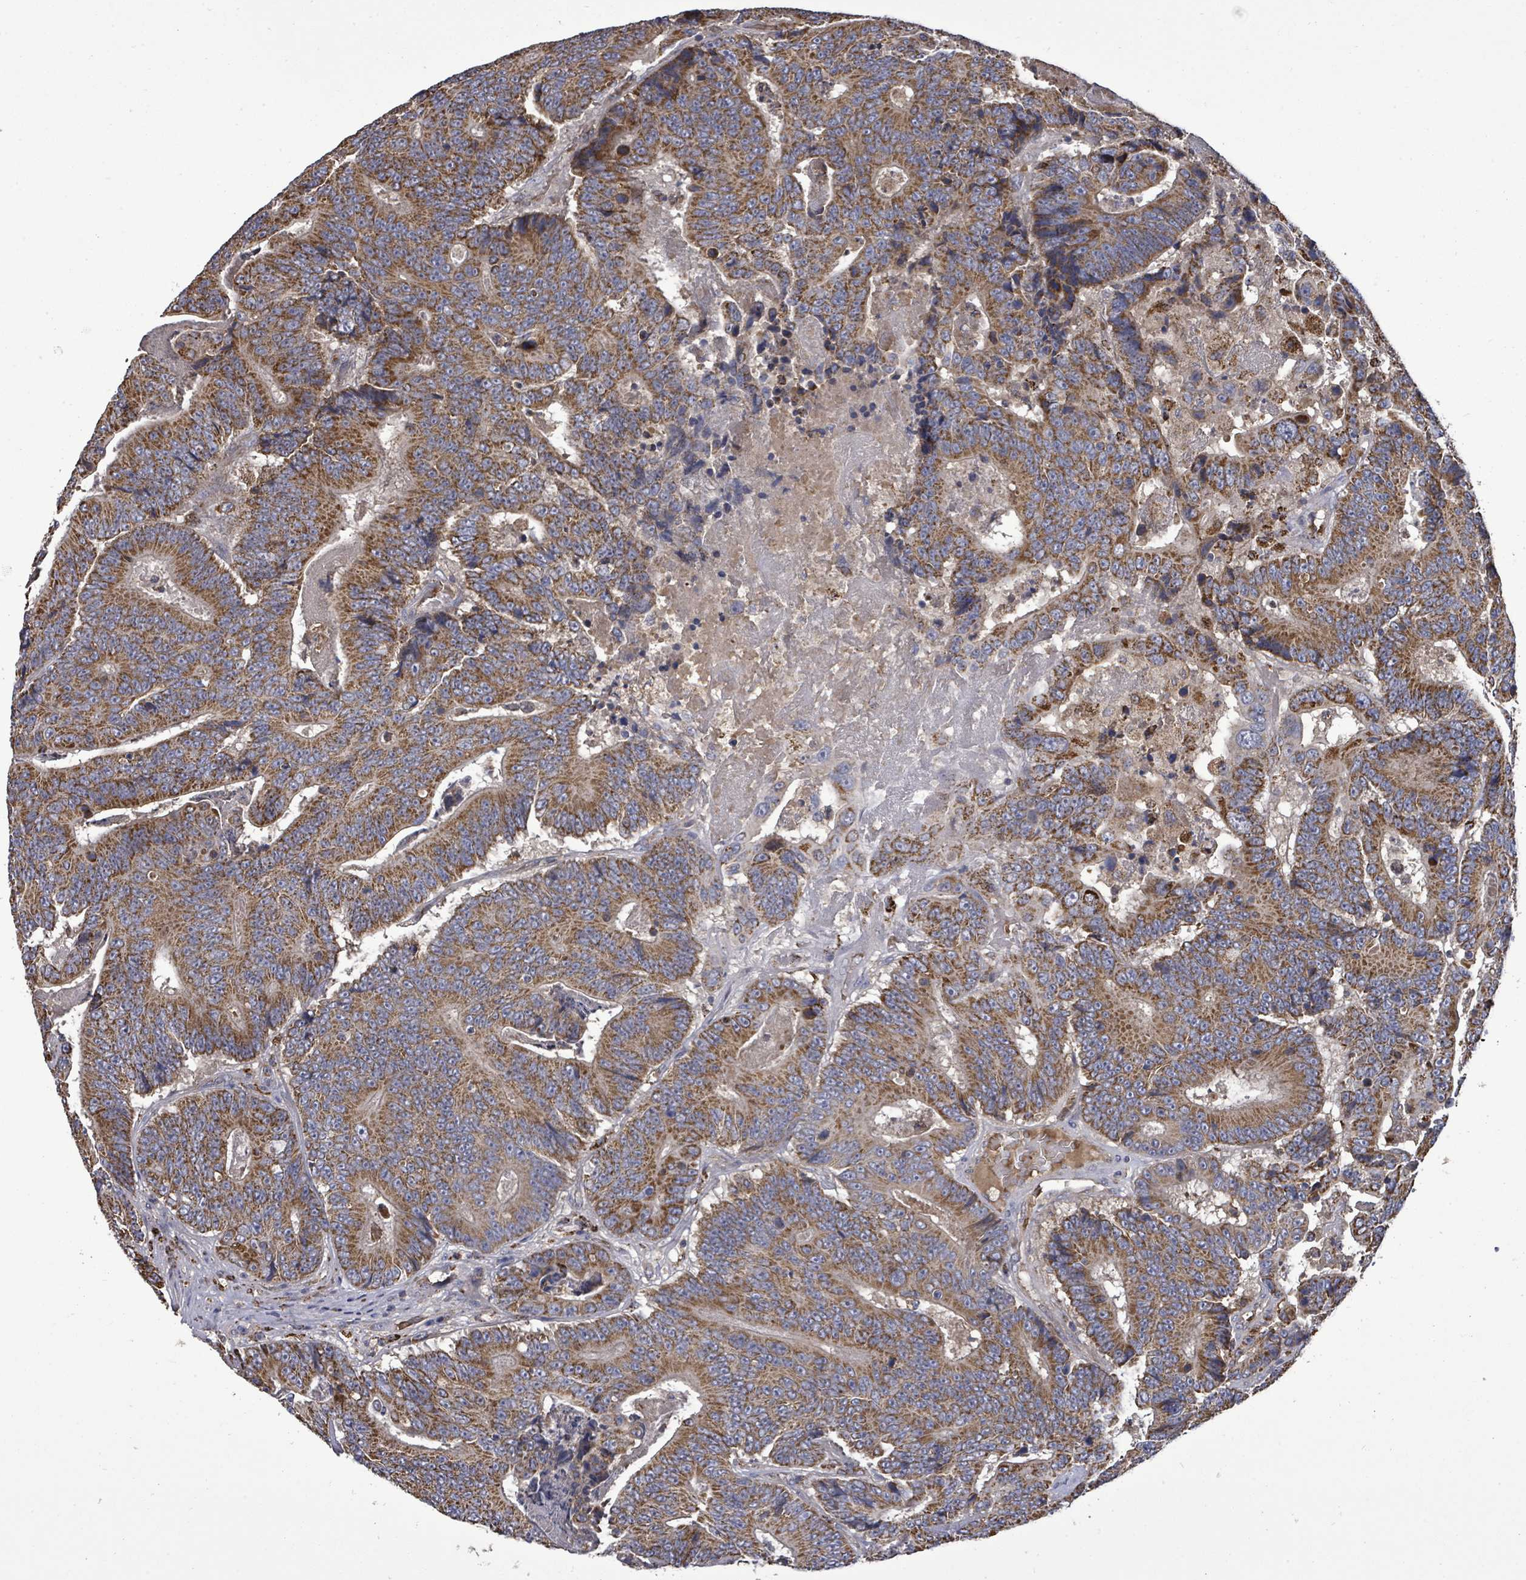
{"staining": {"intensity": "strong", "quantity": "25%-75%", "location": "cytoplasmic/membranous"}, "tissue": "colorectal cancer", "cell_type": "Tumor cells", "image_type": "cancer", "snomed": [{"axis": "morphology", "description": "Adenocarcinoma, NOS"}, {"axis": "topography", "description": "Colon"}], "caption": "Immunohistochemical staining of human adenocarcinoma (colorectal) displays strong cytoplasmic/membranous protein expression in about 25%-75% of tumor cells. Nuclei are stained in blue.", "gene": "MTMR12", "patient": {"sex": "male", "age": 83}}